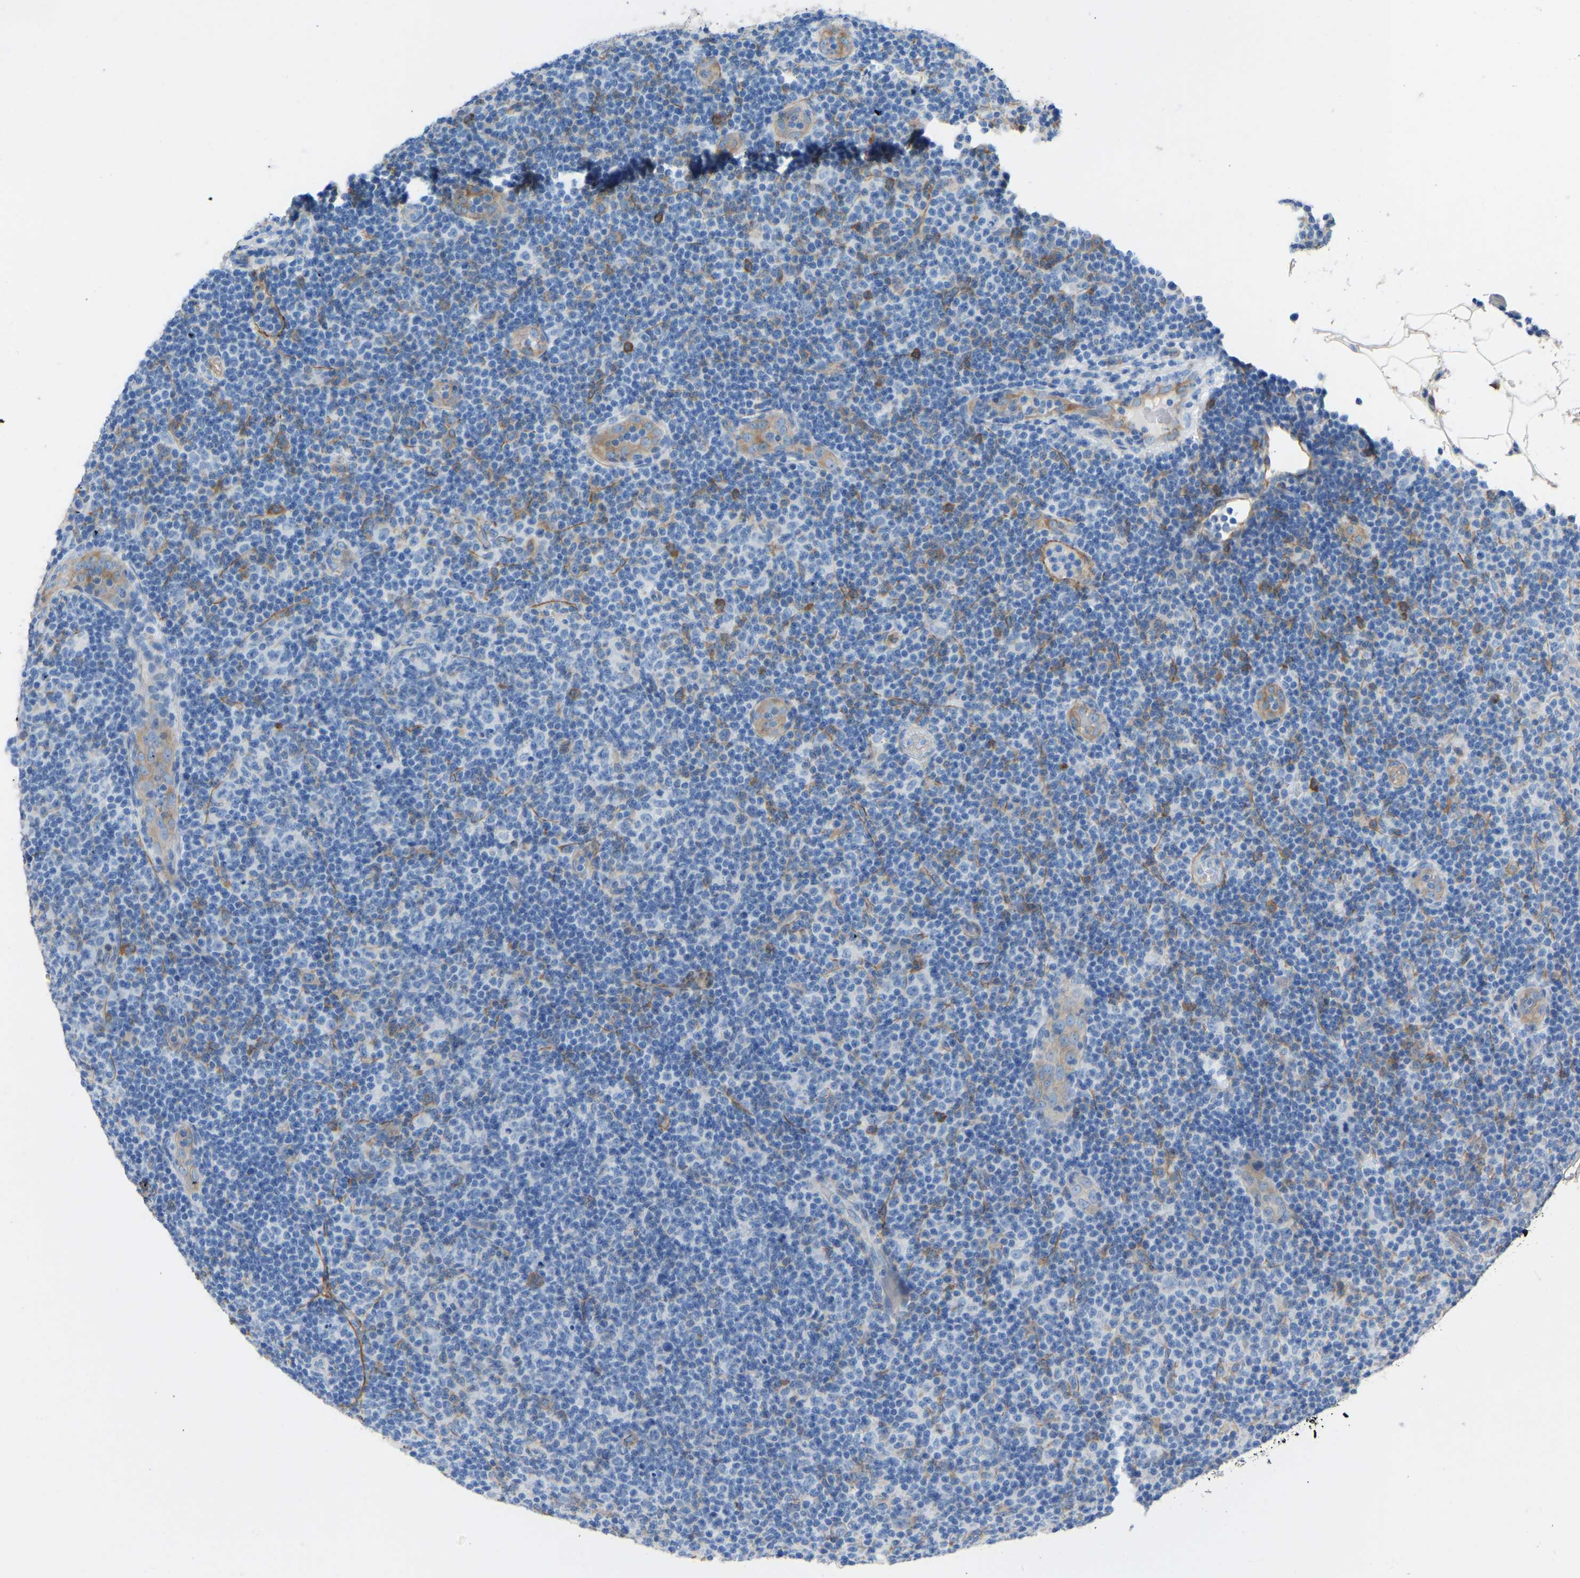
{"staining": {"intensity": "moderate", "quantity": "<25%", "location": "cytoplasmic/membranous"}, "tissue": "lymphoma", "cell_type": "Tumor cells", "image_type": "cancer", "snomed": [{"axis": "morphology", "description": "Malignant lymphoma, non-Hodgkin's type, Low grade"}, {"axis": "topography", "description": "Lymph node"}], "caption": "The micrograph reveals a brown stain indicating the presence of a protein in the cytoplasmic/membranous of tumor cells in lymphoma.", "gene": "MYH10", "patient": {"sex": "male", "age": 66}}